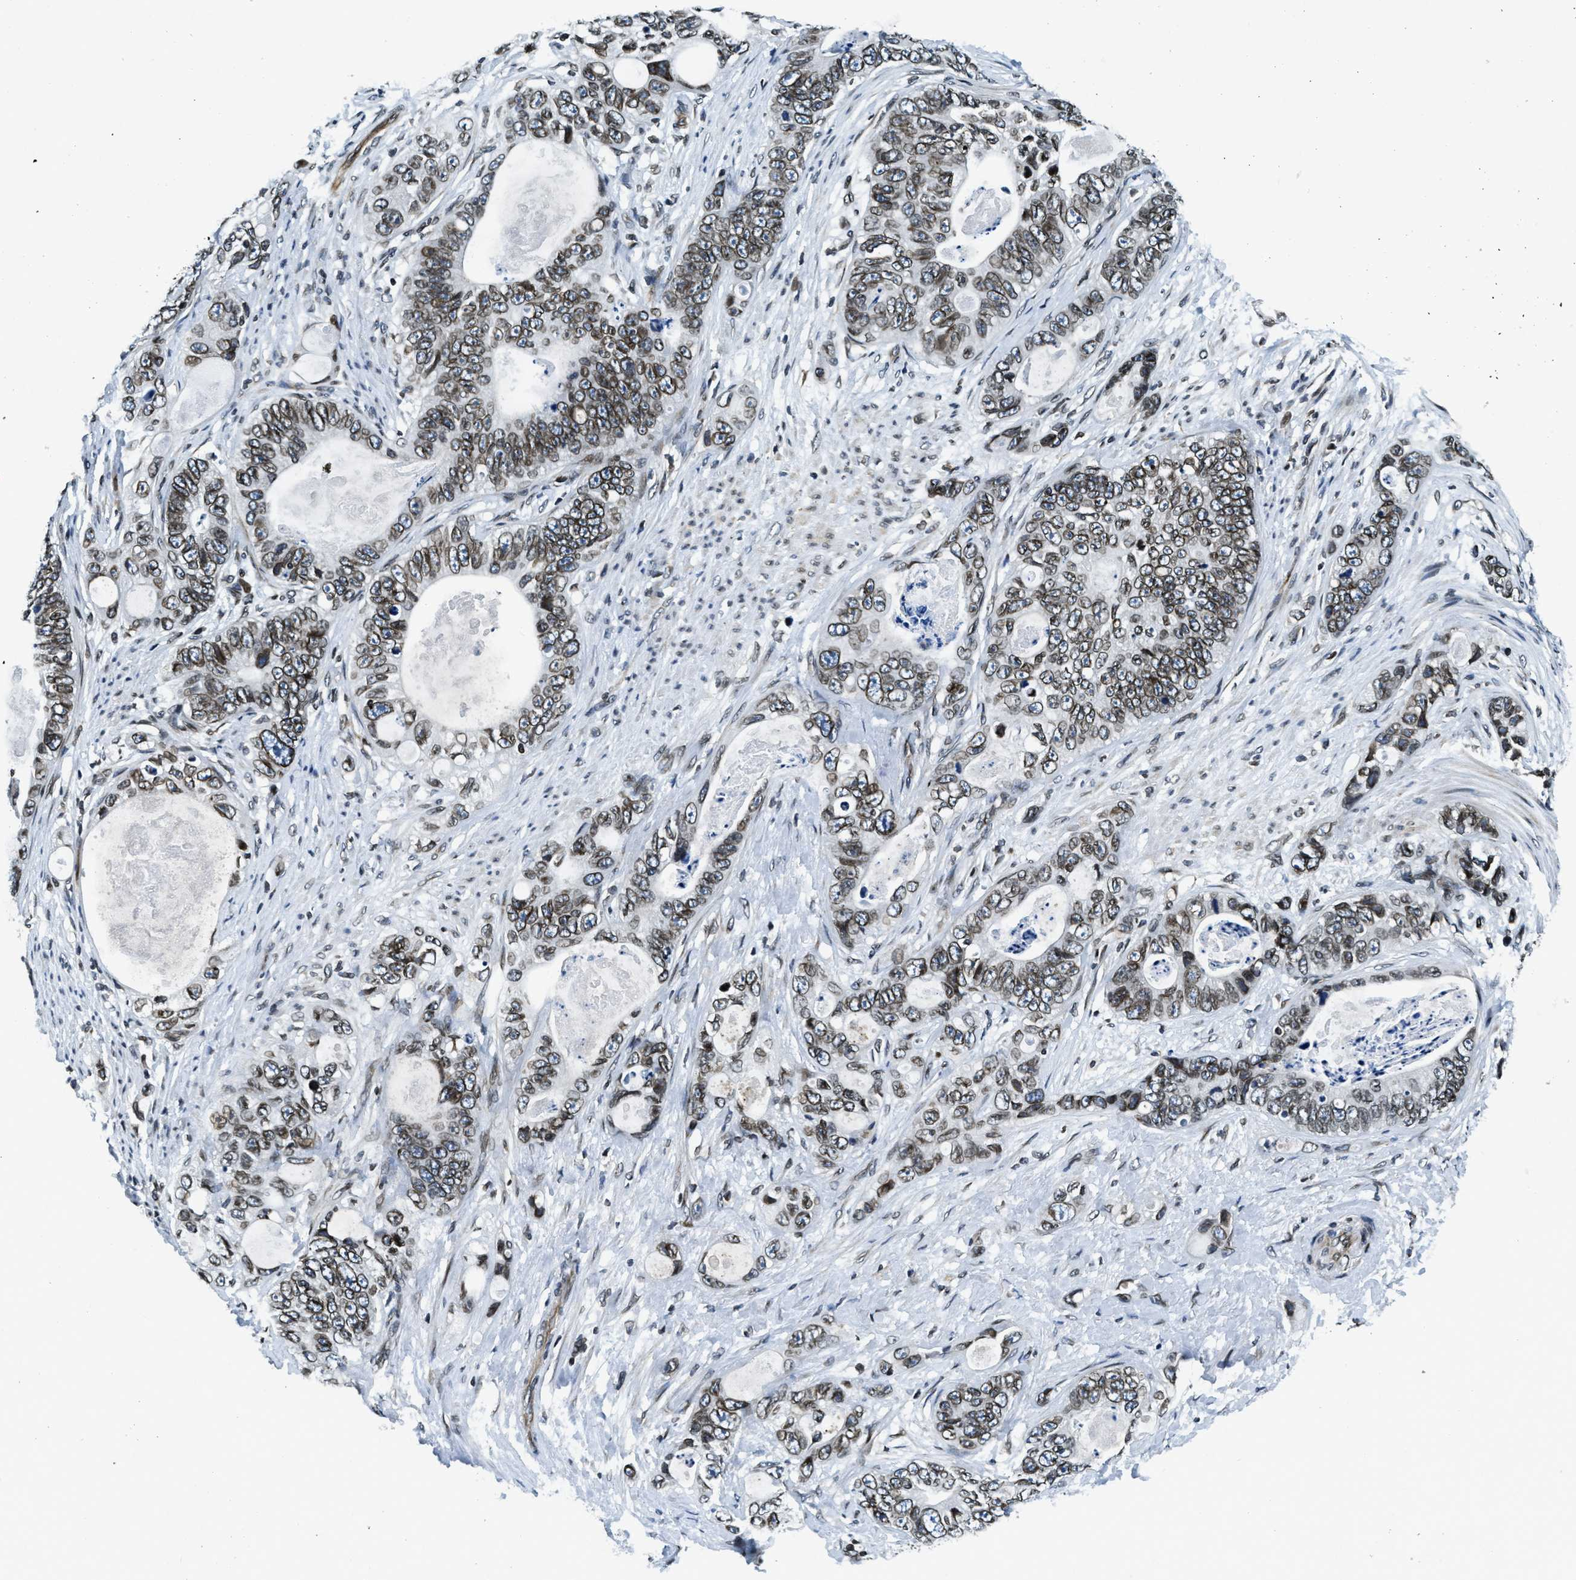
{"staining": {"intensity": "moderate", "quantity": ">75%", "location": "nuclear"}, "tissue": "stomach cancer", "cell_type": "Tumor cells", "image_type": "cancer", "snomed": [{"axis": "morphology", "description": "Normal tissue, NOS"}, {"axis": "morphology", "description": "Adenocarcinoma, NOS"}, {"axis": "topography", "description": "Stomach"}], "caption": "A high-resolution photomicrograph shows immunohistochemistry staining of stomach adenocarcinoma, which demonstrates moderate nuclear expression in about >75% of tumor cells.", "gene": "ZC3HC1", "patient": {"sex": "female", "age": 89}}